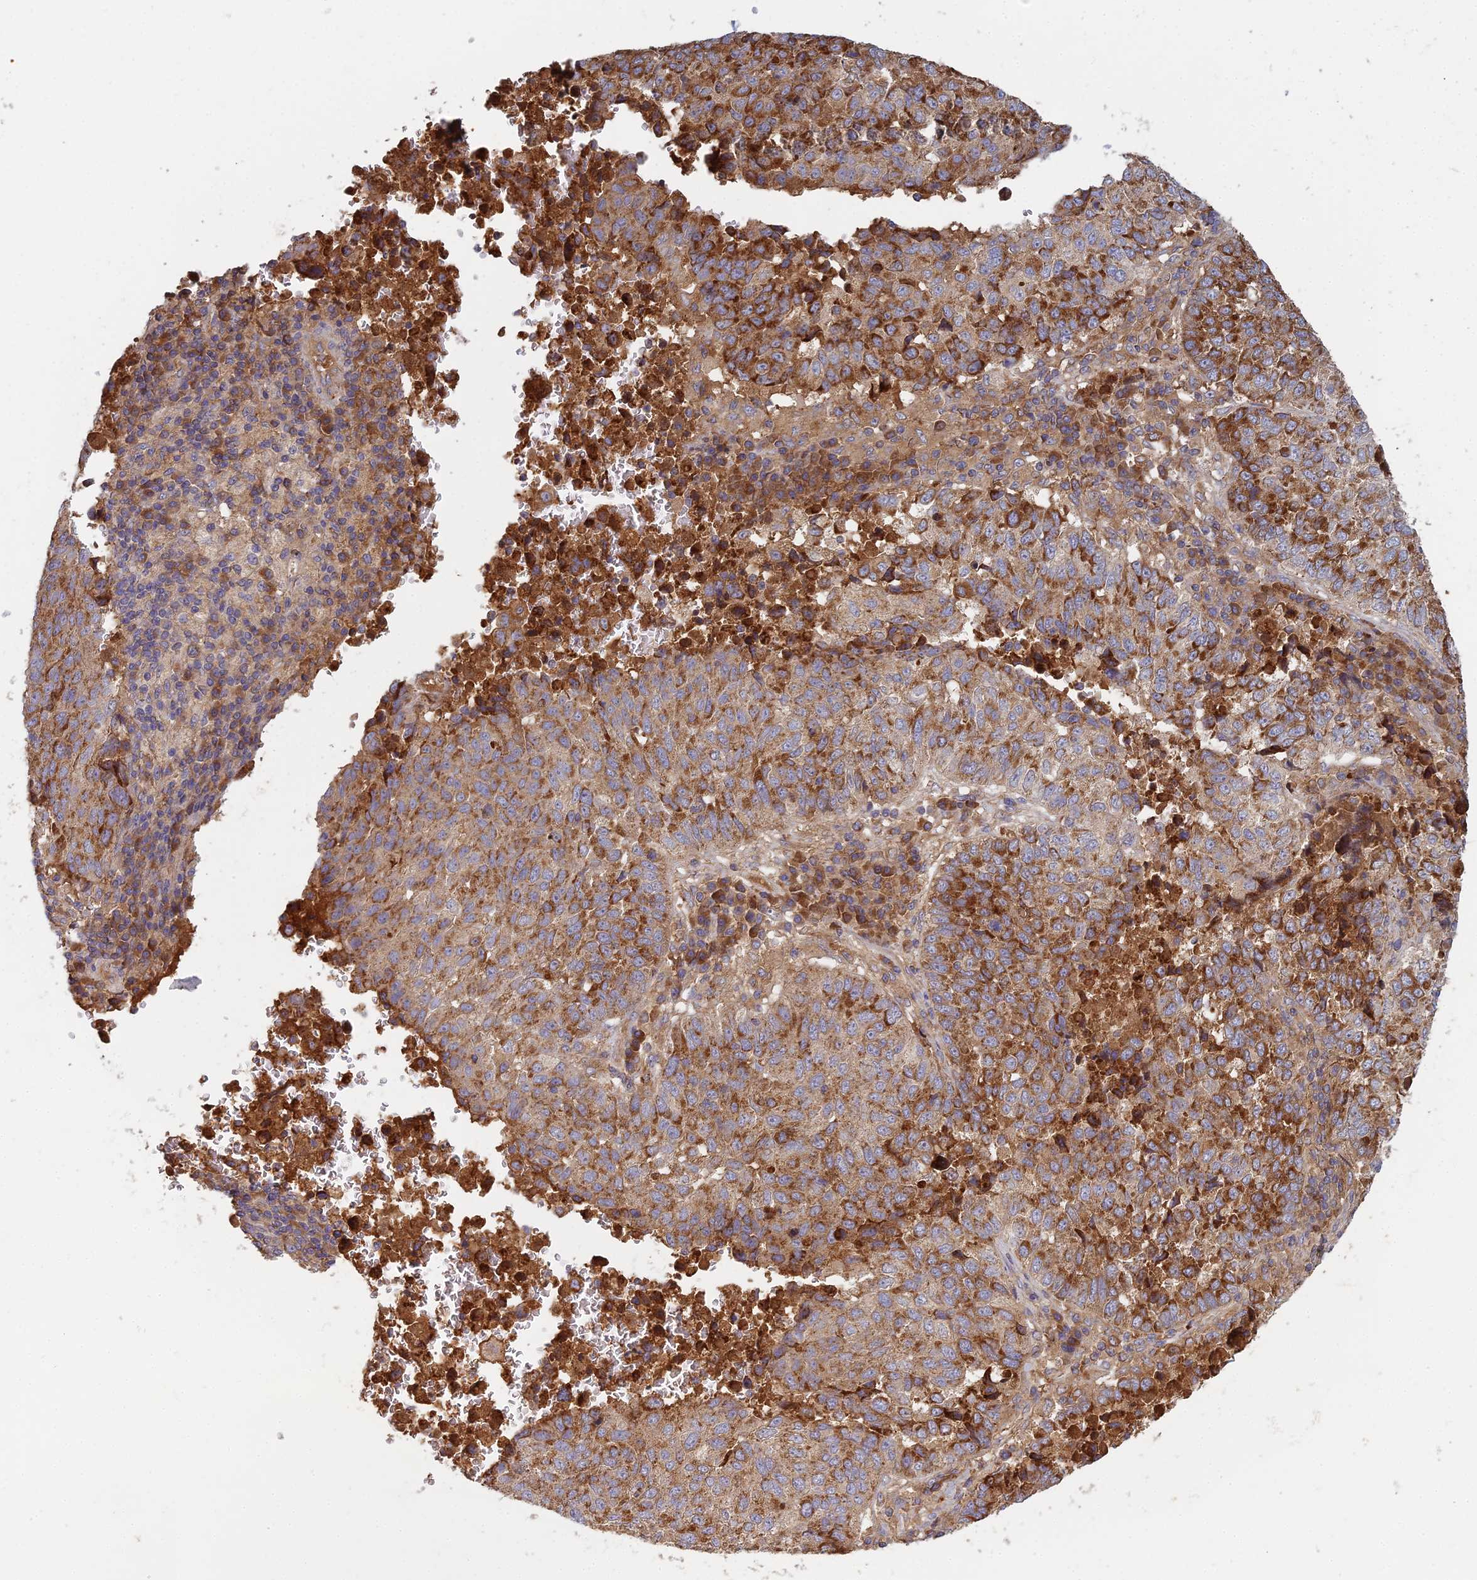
{"staining": {"intensity": "strong", "quantity": "25%-75%", "location": "cytoplasmic/membranous"}, "tissue": "lung cancer", "cell_type": "Tumor cells", "image_type": "cancer", "snomed": [{"axis": "morphology", "description": "Squamous cell carcinoma, NOS"}, {"axis": "topography", "description": "Lung"}], "caption": "The immunohistochemical stain shows strong cytoplasmic/membranous staining in tumor cells of squamous cell carcinoma (lung) tissue.", "gene": "CCDC167", "patient": {"sex": "male", "age": 73}}